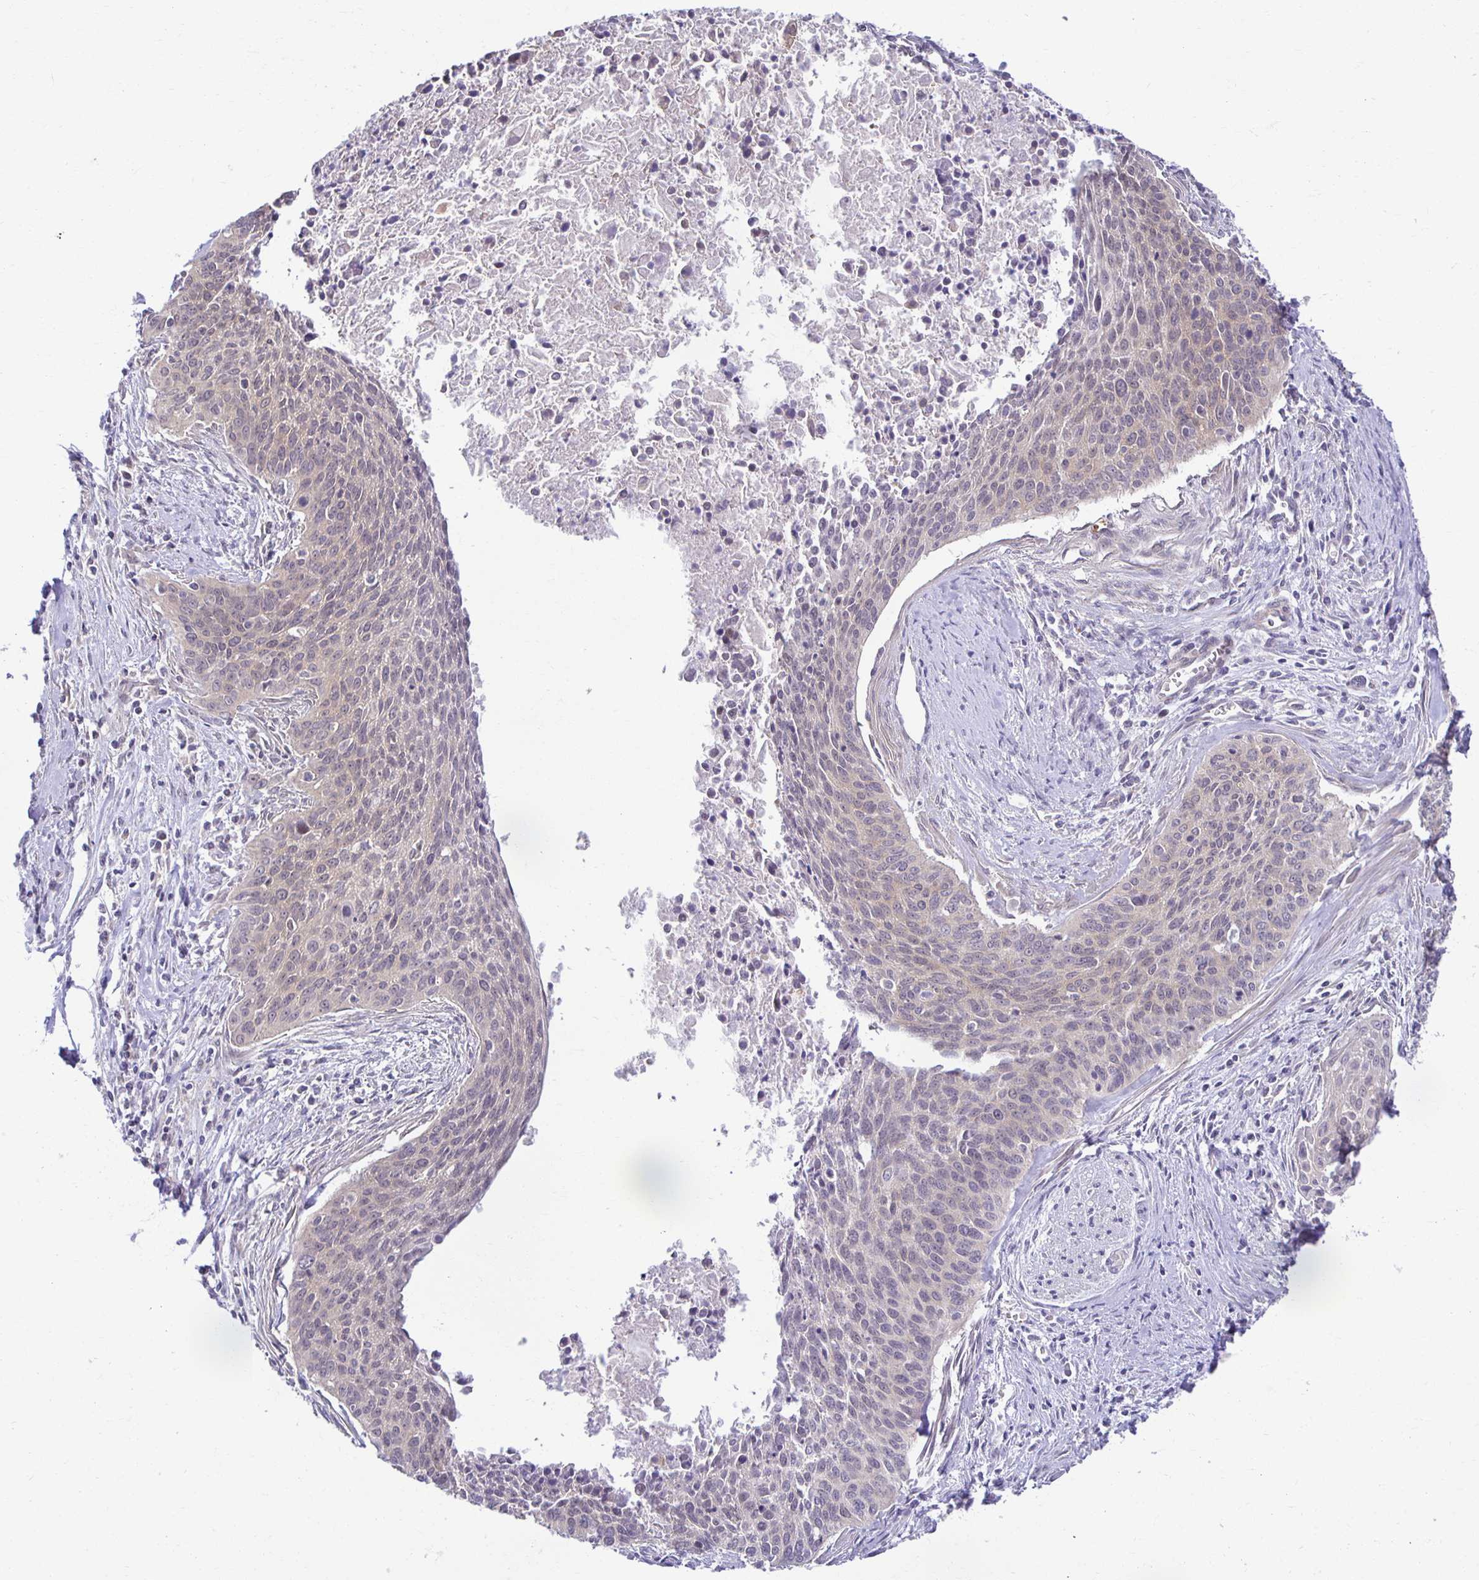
{"staining": {"intensity": "negative", "quantity": "none", "location": "none"}, "tissue": "cervical cancer", "cell_type": "Tumor cells", "image_type": "cancer", "snomed": [{"axis": "morphology", "description": "Squamous cell carcinoma, NOS"}, {"axis": "topography", "description": "Cervix"}], "caption": "Cervical cancer stained for a protein using immunohistochemistry (IHC) displays no expression tumor cells.", "gene": "MIEN1", "patient": {"sex": "female", "age": 55}}